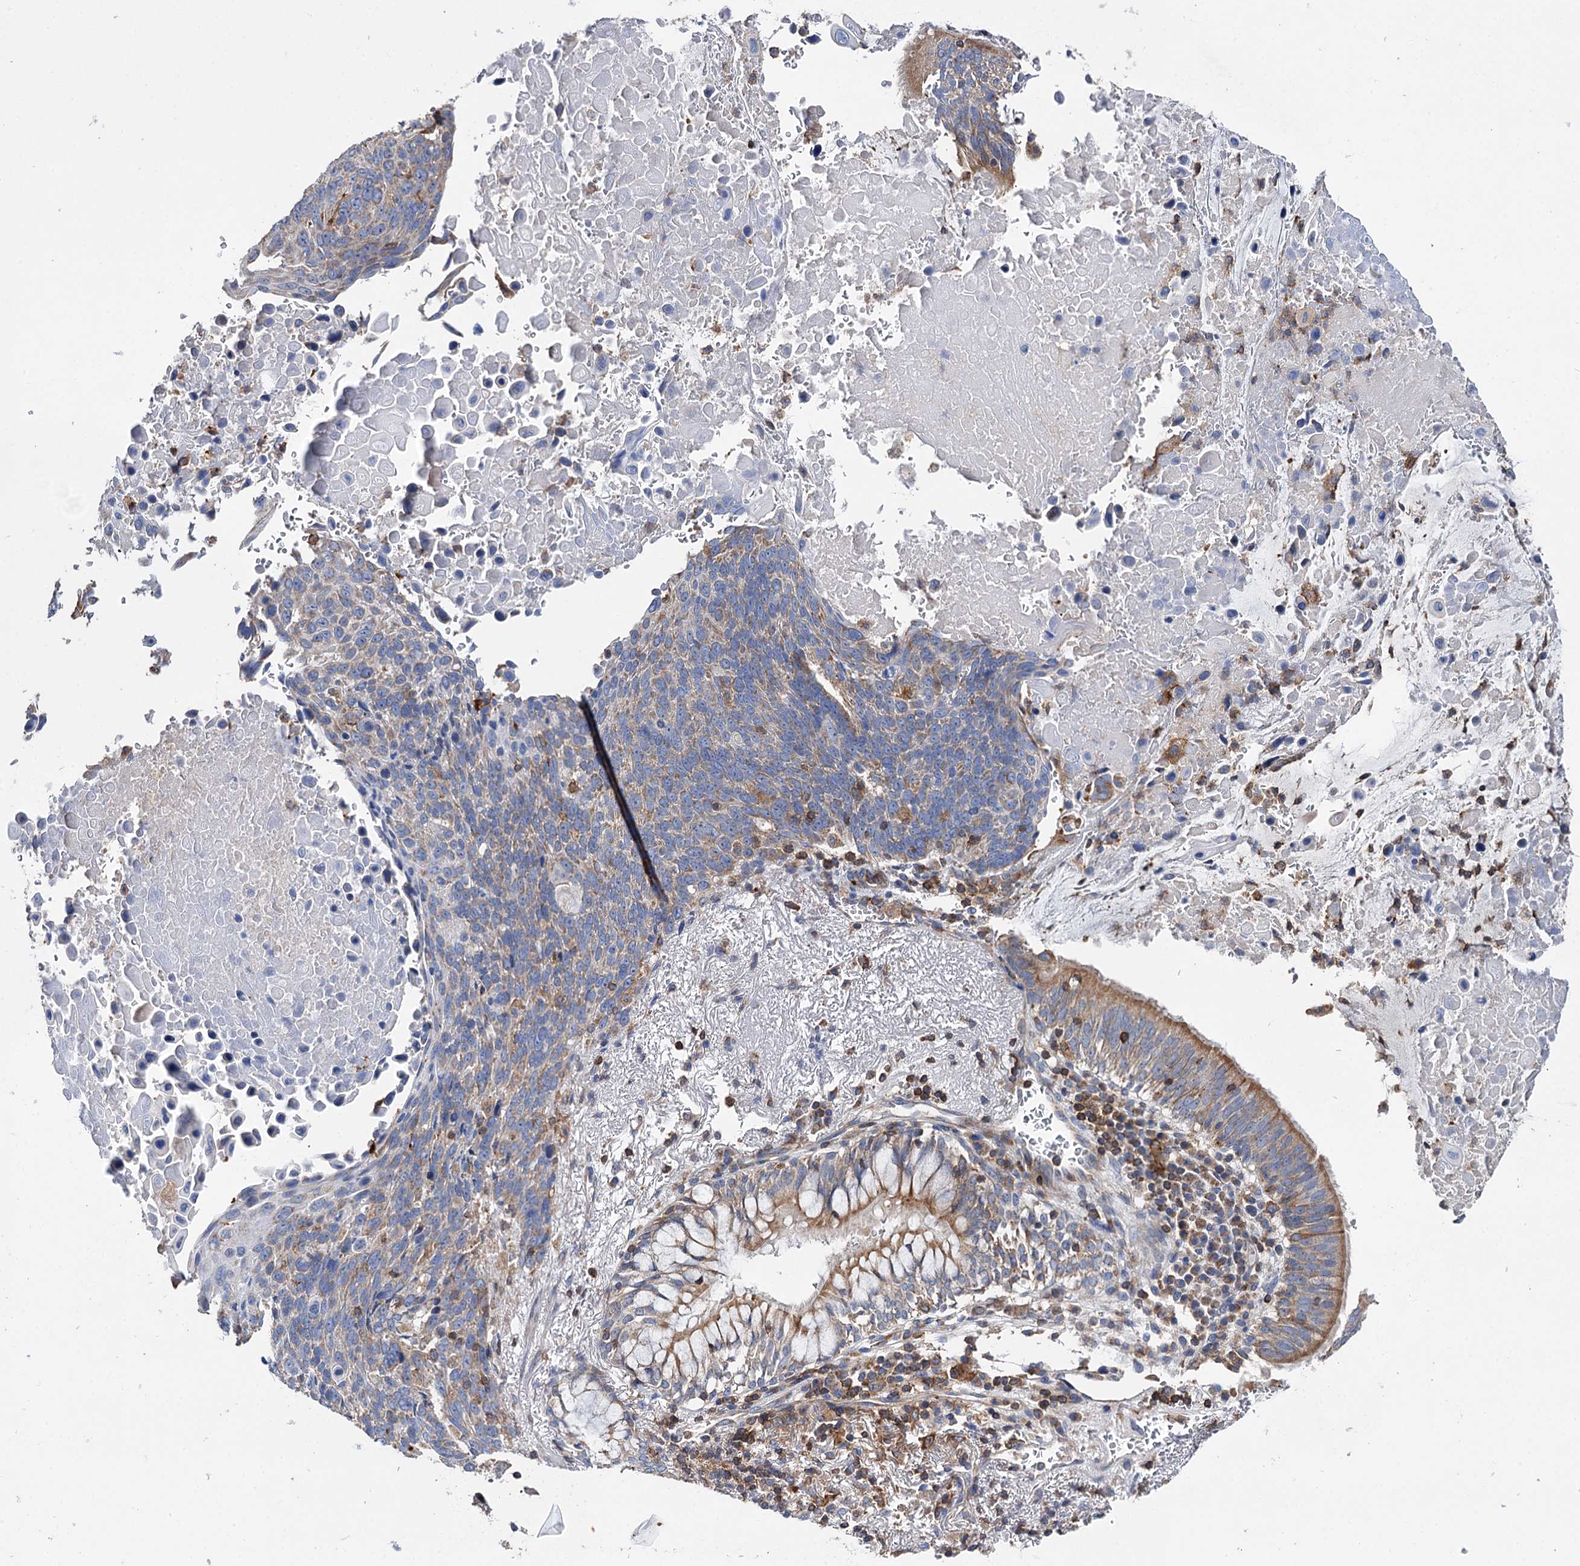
{"staining": {"intensity": "moderate", "quantity": "<25%", "location": "cytoplasmic/membranous"}, "tissue": "lung cancer", "cell_type": "Tumor cells", "image_type": "cancer", "snomed": [{"axis": "morphology", "description": "Squamous cell carcinoma, NOS"}, {"axis": "topography", "description": "Lung"}], "caption": "Moderate cytoplasmic/membranous protein staining is seen in about <25% of tumor cells in squamous cell carcinoma (lung).", "gene": "UBASH3B", "patient": {"sex": "male", "age": 66}}